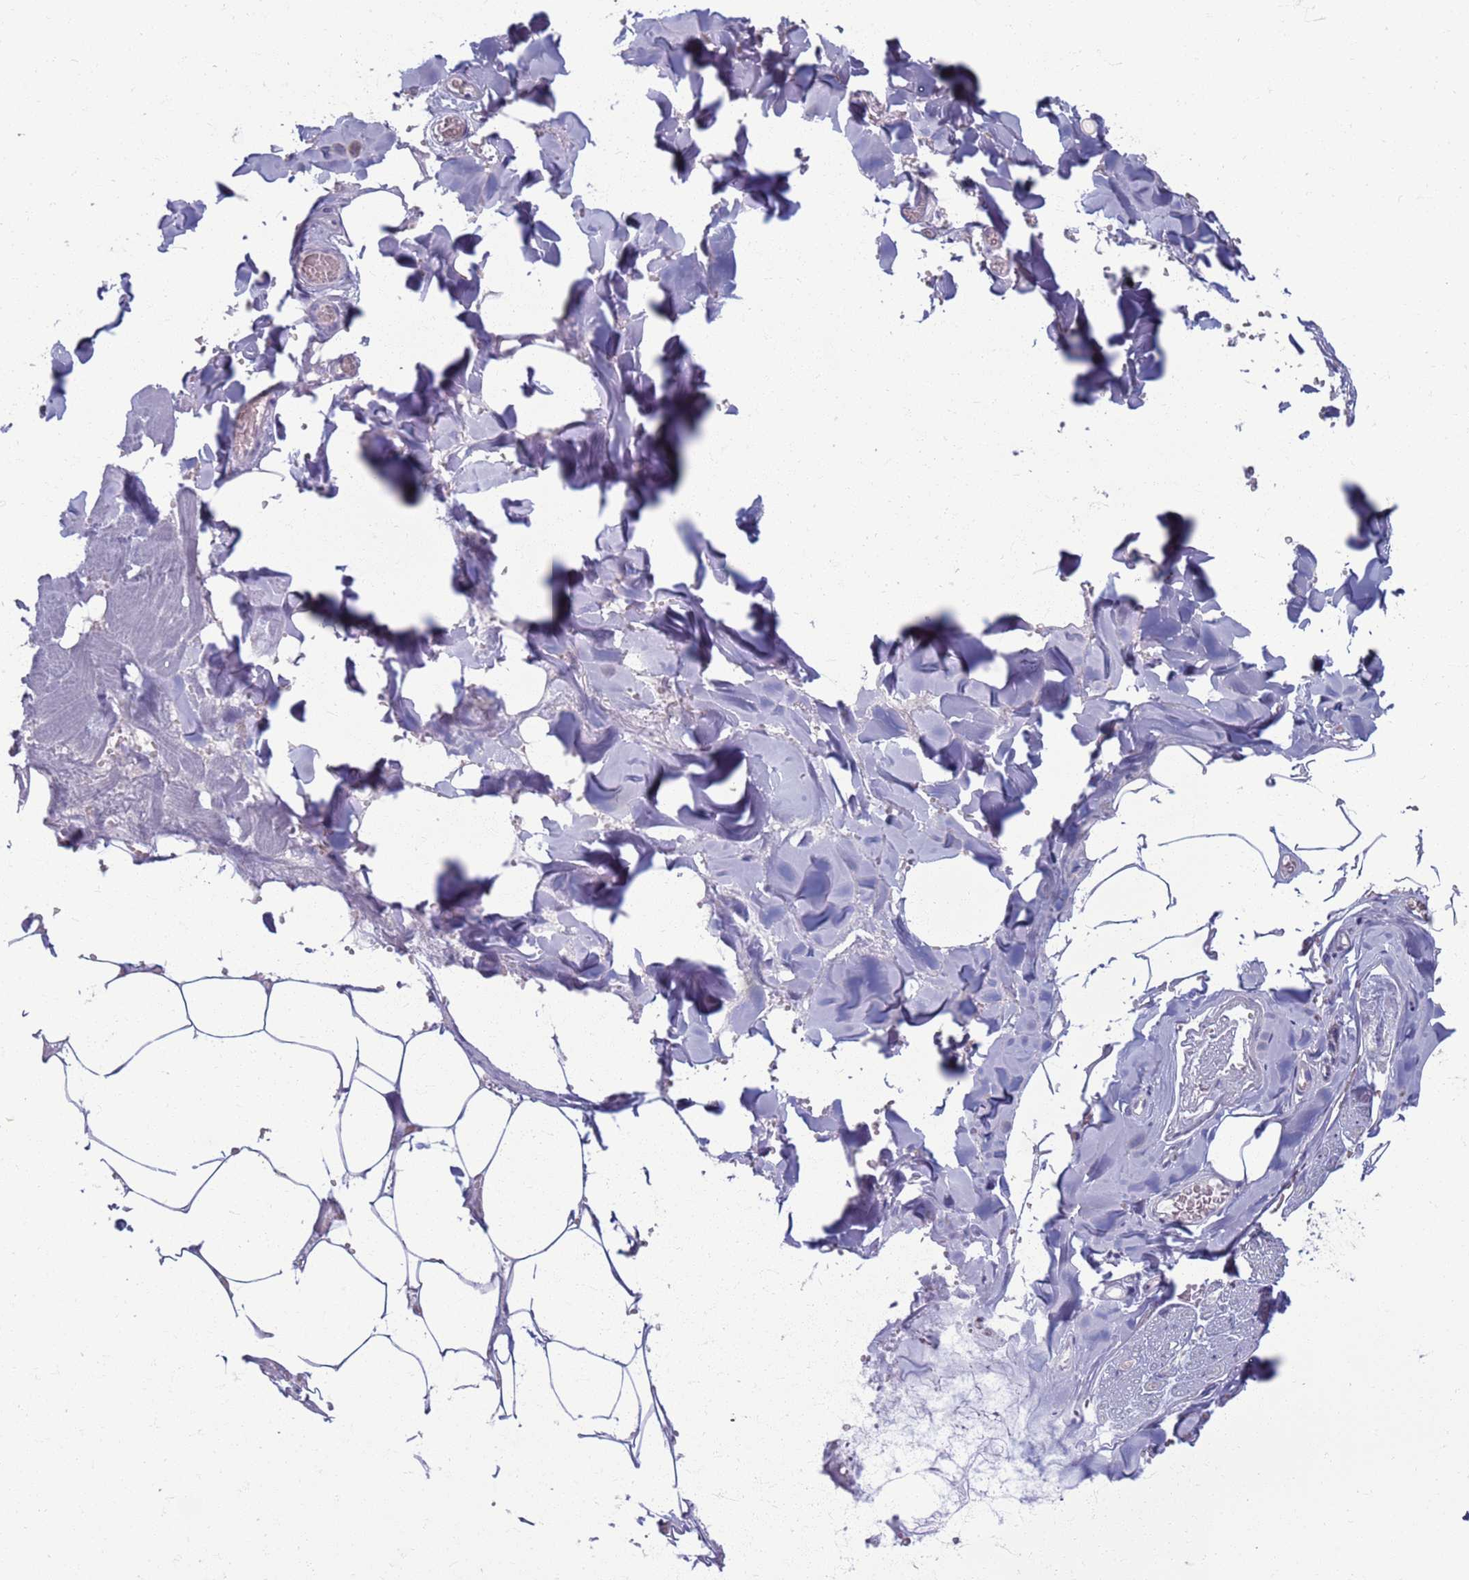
{"staining": {"intensity": "negative", "quantity": "none", "location": "none"}, "tissue": "adipose tissue", "cell_type": "Adipocytes", "image_type": "normal", "snomed": [{"axis": "morphology", "description": "Normal tissue, NOS"}, {"axis": "topography", "description": "Salivary gland"}, {"axis": "topography", "description": "Peripheral nerve tissue"}], "caption": "Histopathology image shows no protein staining in adipocytes of normal adipose tissue.", "gene": "CLCA2", "patient": {"sex": "male", "age": 38}}